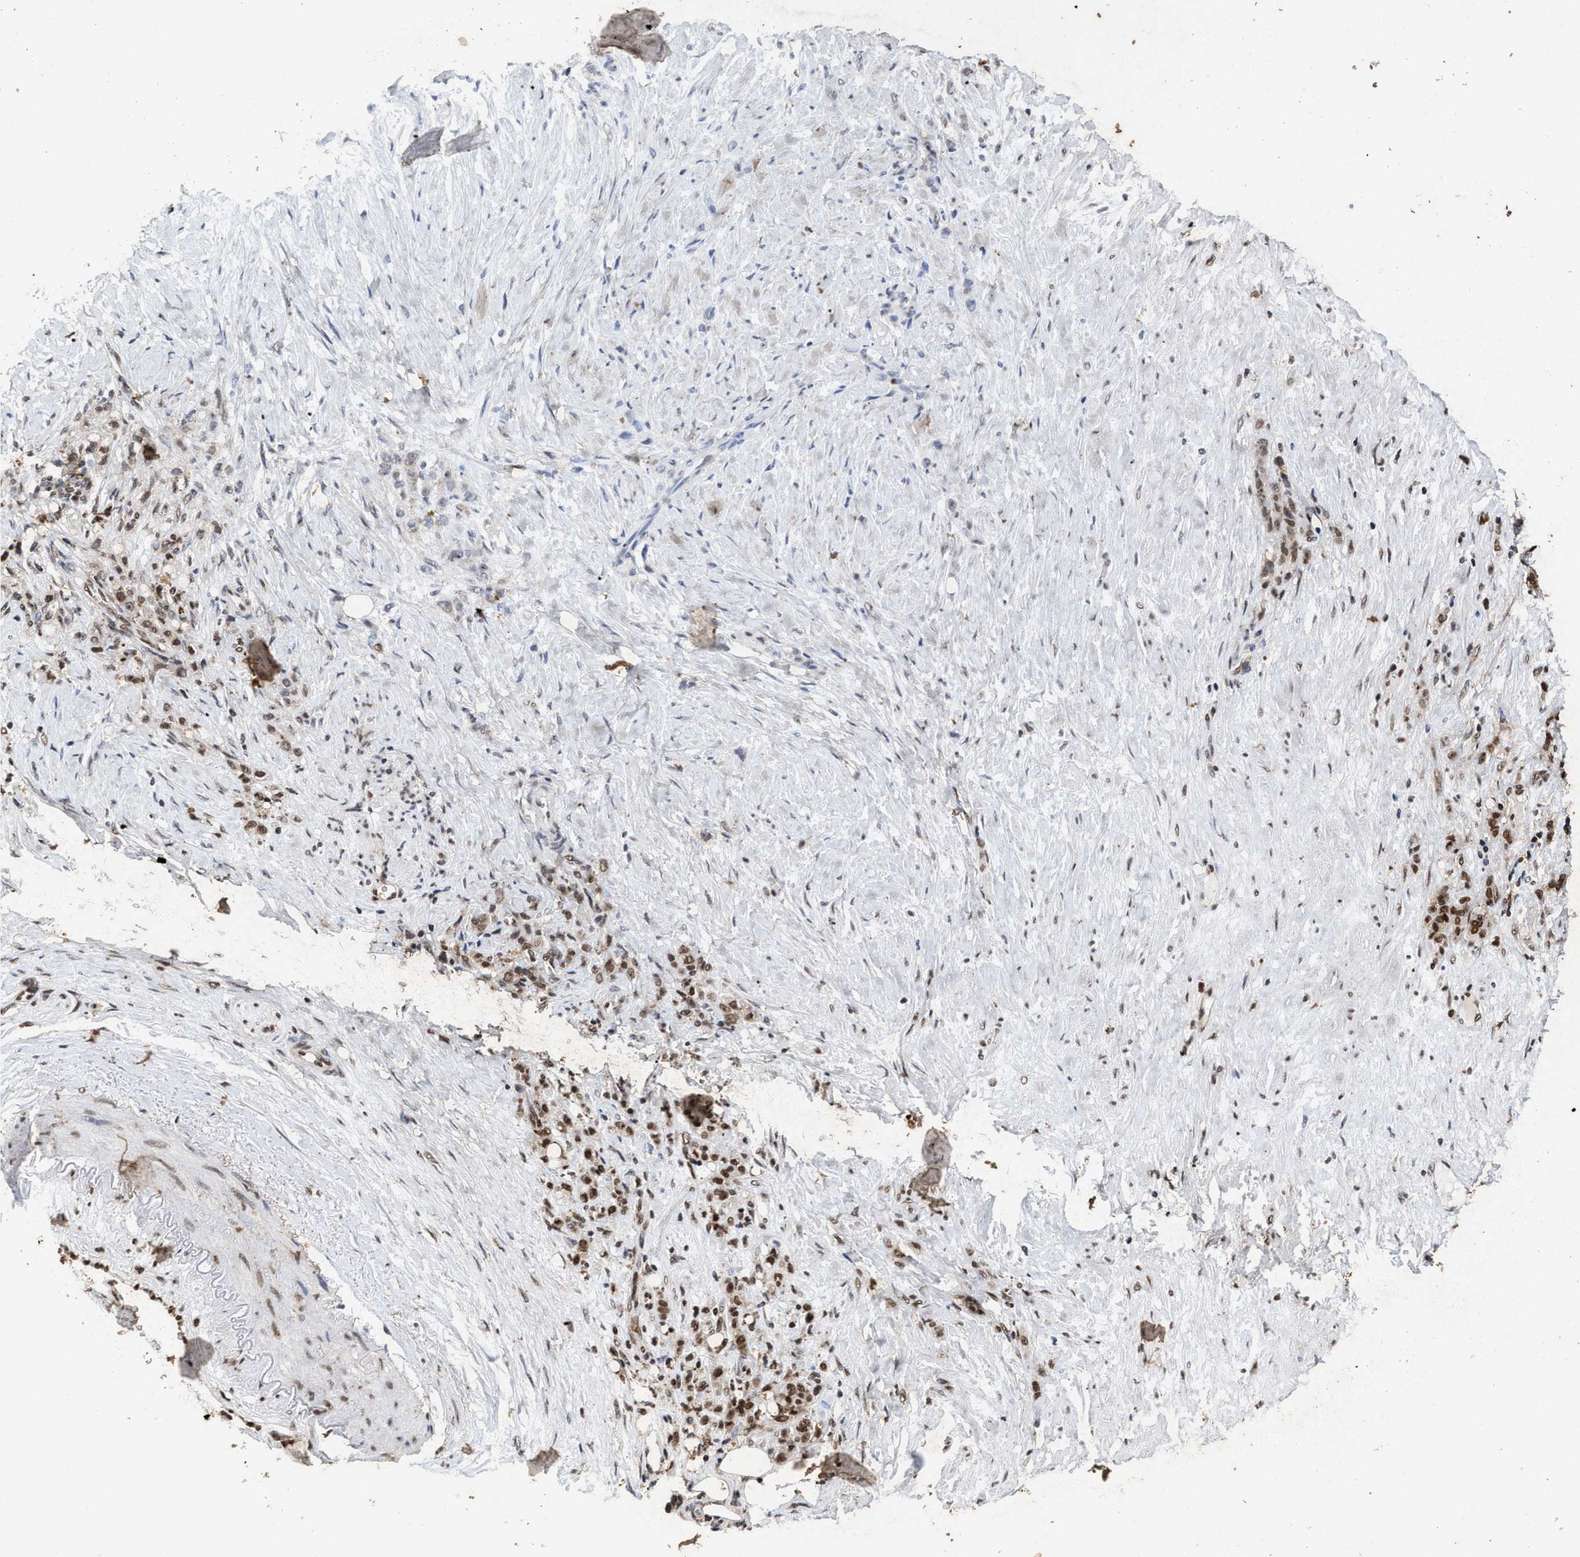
{"staining": {"intensity": "moderate", "quantity": ">75%", "location": "cytoplasmic/membranous,nuclear"}, "tissue": "stomach cancer", "cell_type": "Tumor cells", "image_type": "cancer", "snomed": [{"axis": "morphology", "description": "Adenocarcinoma, NOS"}, {"axis": "topography", "description": "Stomach"}], "caption": "Approximately >75% of tumor cells in stomach cancer (adenocarcinoma) exhibit moderate cytoplasmic/membranous and nuclear protein positivity as visualized by brown immunohistochemical staining.", "gene": "ALYREF", "patient": {"sex": "male", "age": 82}}